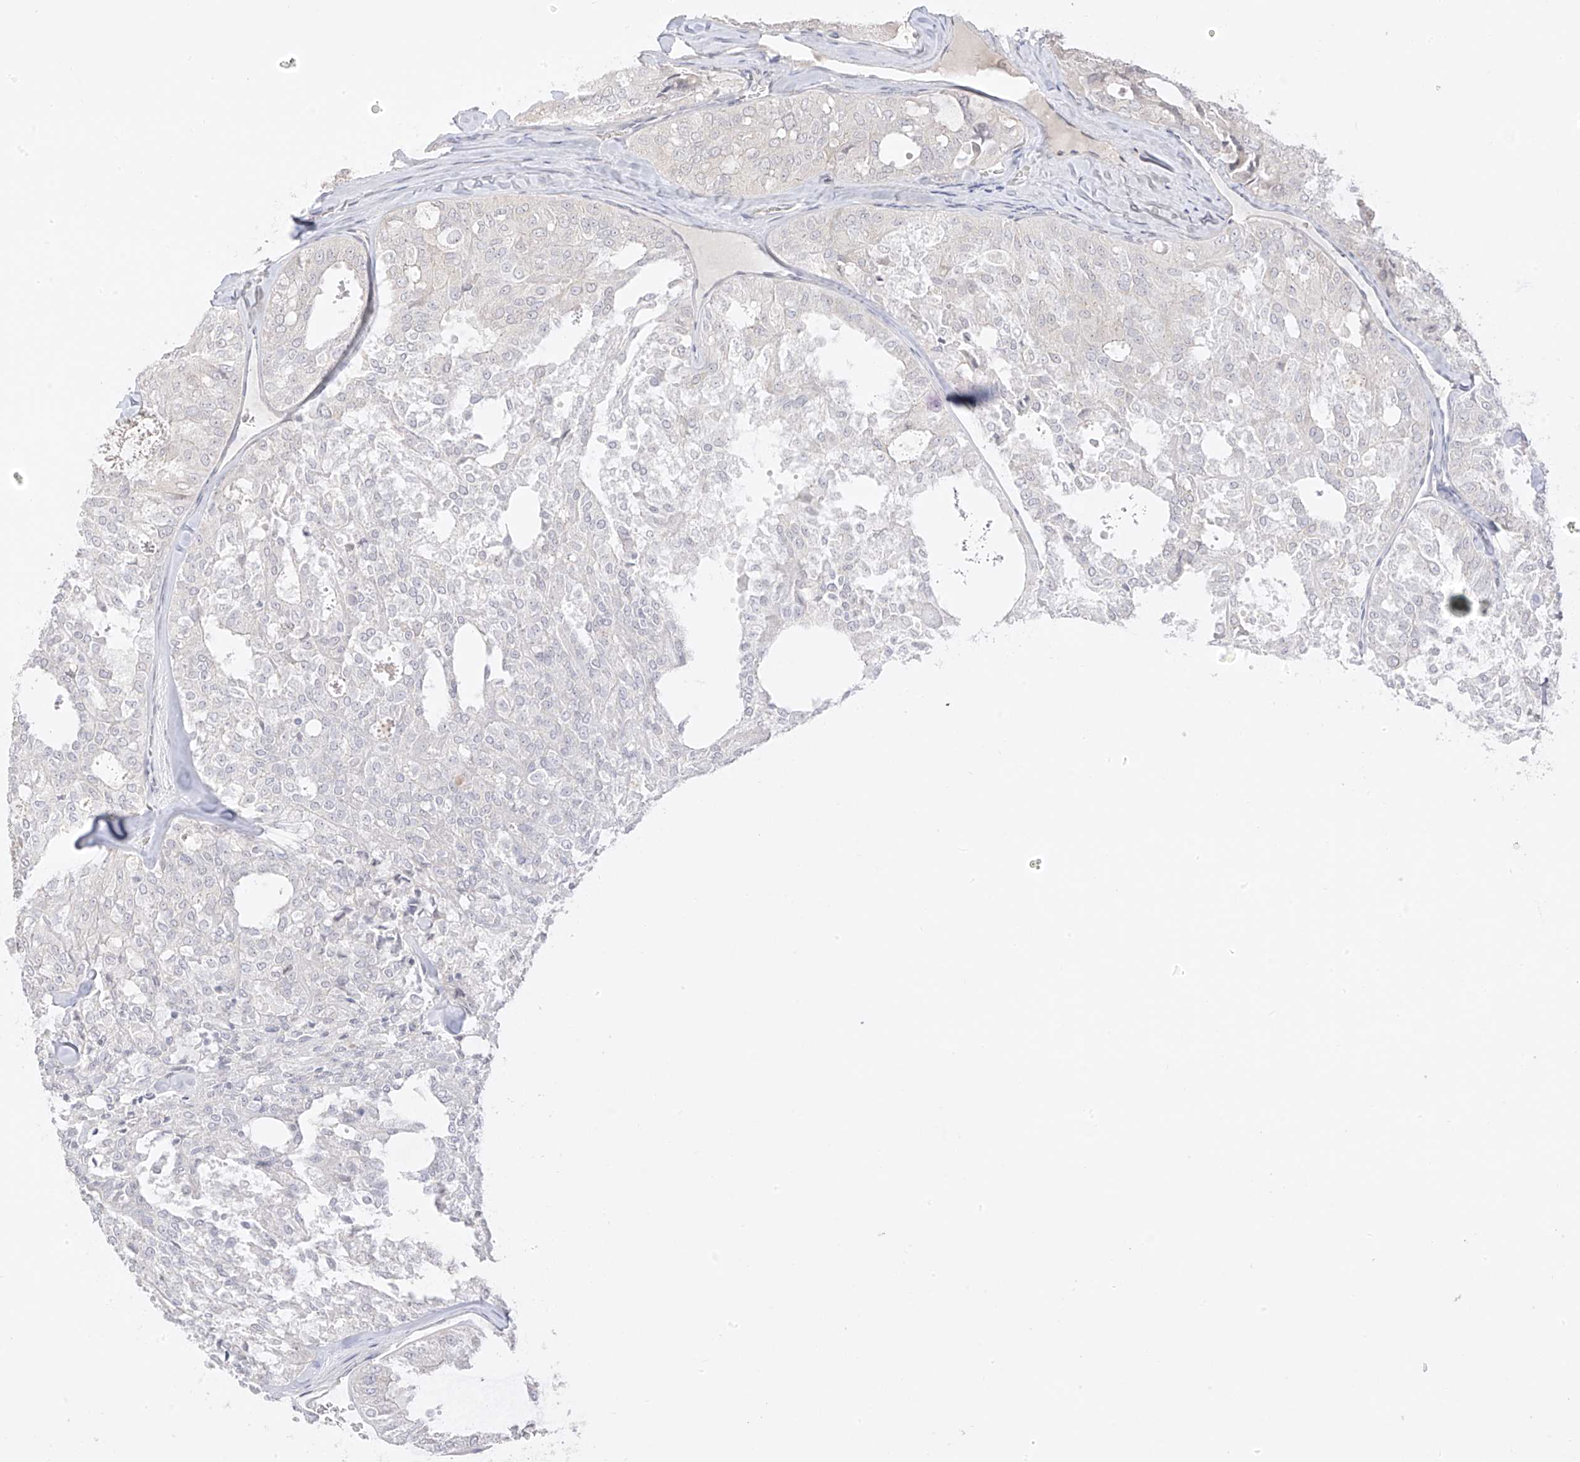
{"staining": {"intensity": "negative", "quantity": "none", "location": "none"}, "tissue": "thyroid cancer", "cell_type": "Tumor cells", "image_type": "cancer", "snomed": [{"axis": "morphology", "description": "Follicular adenoma carcinoma, NOS"}, {"axis": "topography", "description": "Thyroid gland"}], "caption": "Immunohistochemical staining of human thyroid cancer displays no significant staining in tumor cells.", "gene": "DCDC2", "patient": {"sex": "male", "age": 75}}